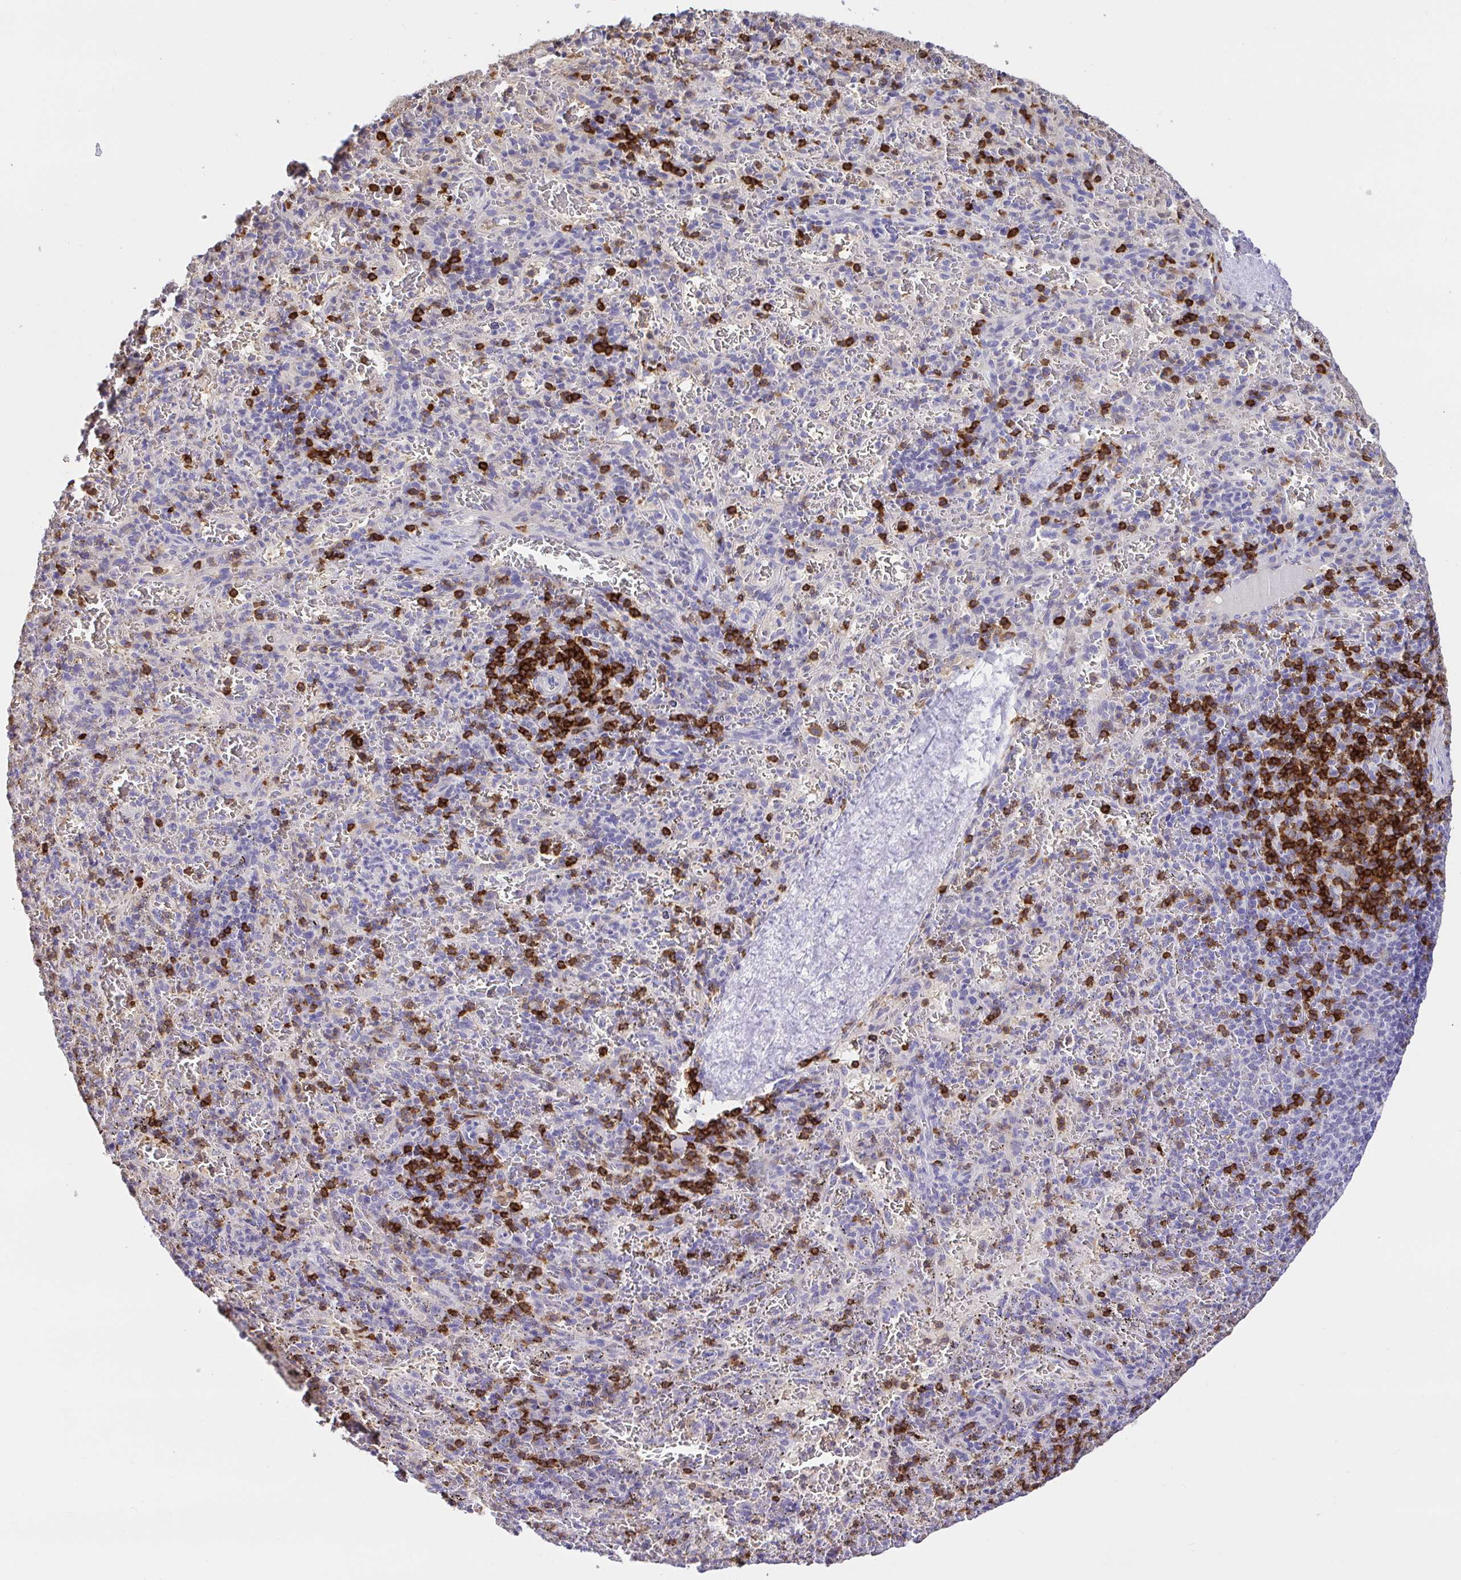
{"staining": {"intensity": "strong", "quantity": "<25%", "location": "cytoplasmic/membranous"}, "tissue": "spleen", "cell_type": "Cells in red pulp", "image_type": "normal", "snomed": [{"axis": "morphology", "description": "Normal tissue, NOS"}, {"axis": "topography", "description": "Spleen"}], "caption": "Protein expression analysis of normal spleen shows strong cytoplasmic/membranous expression in approximately <25% of cells in red pulp. The staining was performed using DAB (3,3'-diaminobenzidine) to visualize the protein expression in brown, while the nuclei were stained in blue with hematoxylin (Magnification: 20x).", "gene": "SKAP1", "patient": {"sex": "male", "age": 57}}